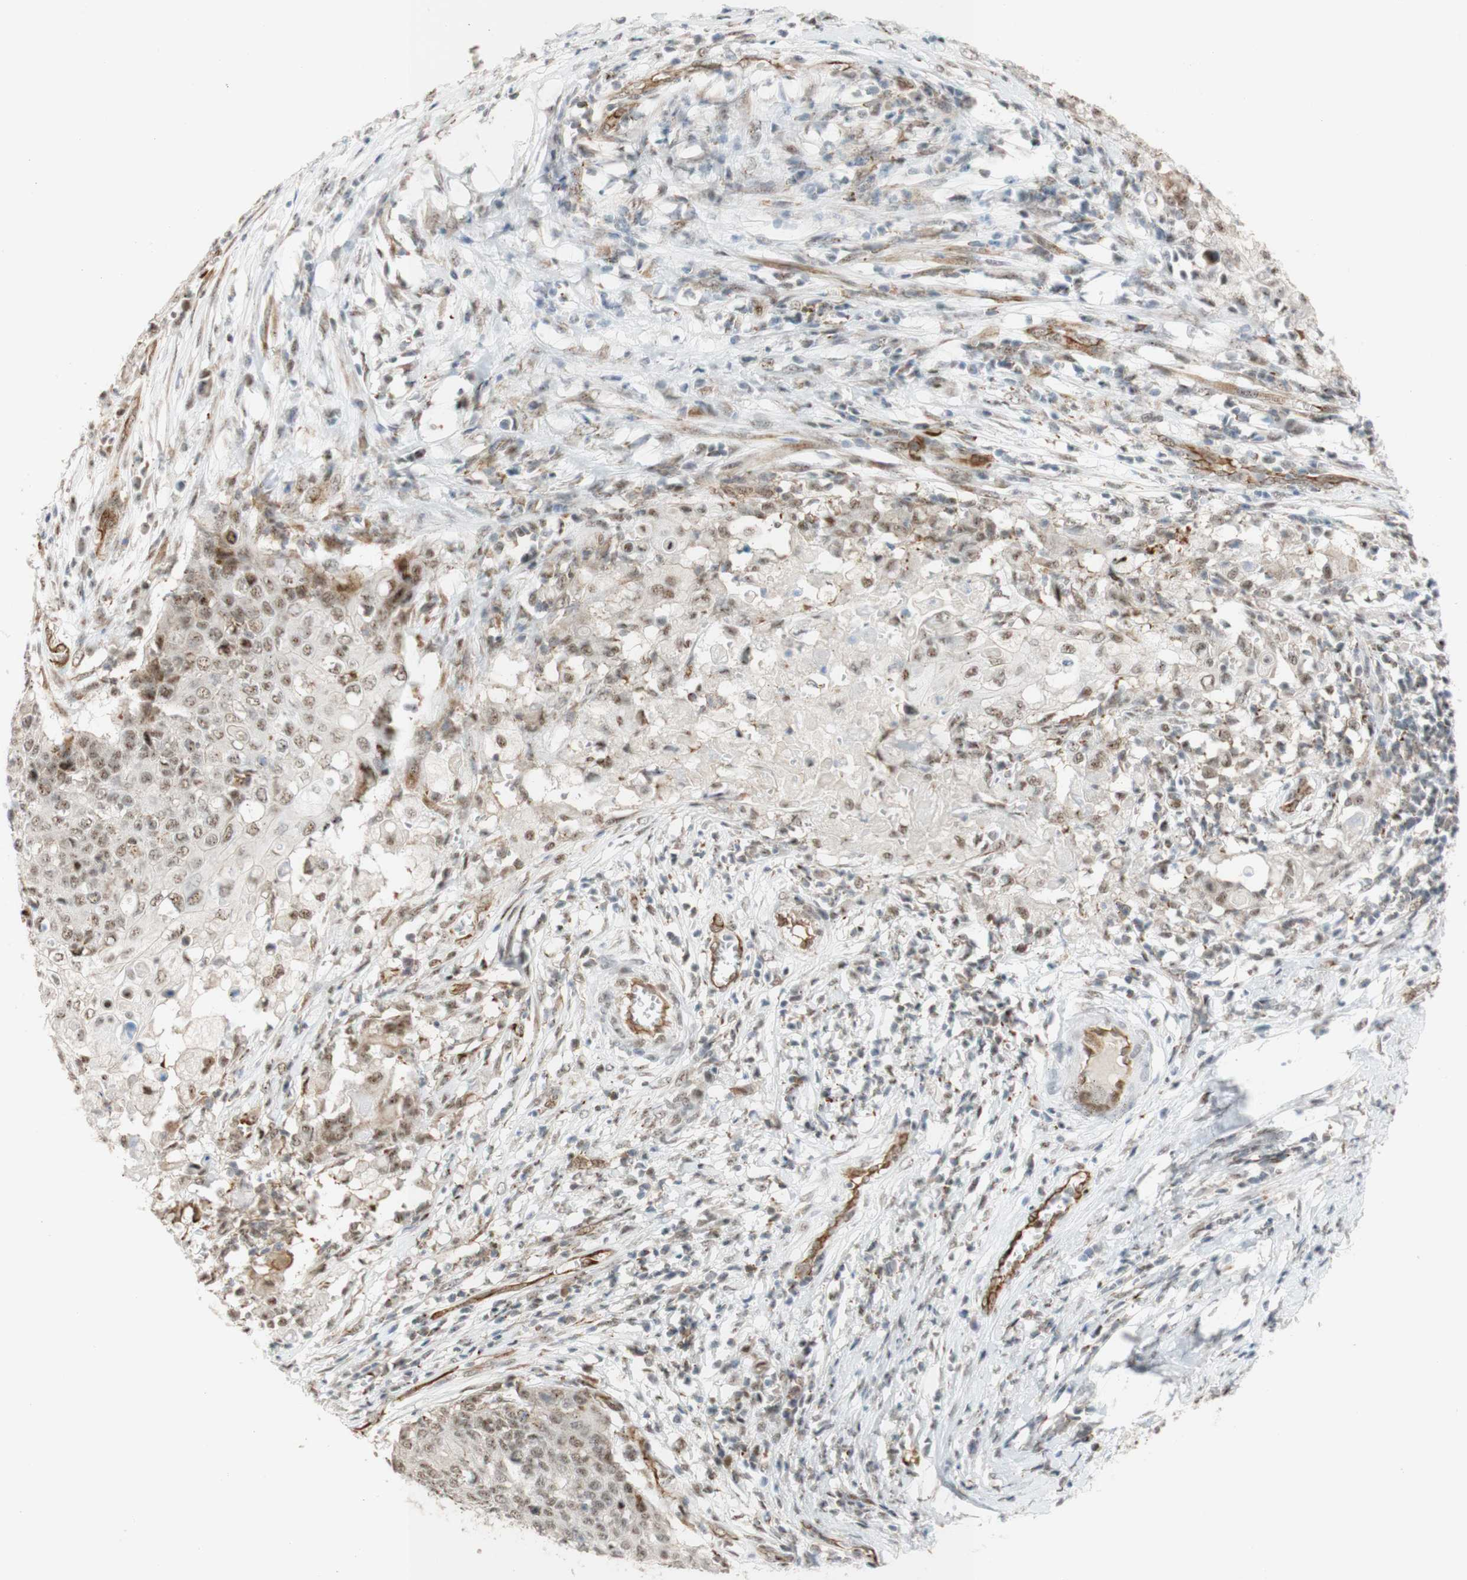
{"staining": {"intensity": "weak", "quantity": "25%-75%", "location": "nuclear"}, "tissue": "cervical cancer", "cell_type": "Tumor cells", "image_type": "cancer", "snomed": [{"axis": "morphology", "description": "Squamous cell carcinoma, NOS"}, {"axis": "topography", "description": "Cervix"}], "caption": "Brown immunohistochemical staining in human cervical squamous cell carcinoma demonstrates weak nuclear positivity in about 25%-75% of tumor cells.", "gene": "SAP18", "patient": {"sex": "female", "age": 39}}